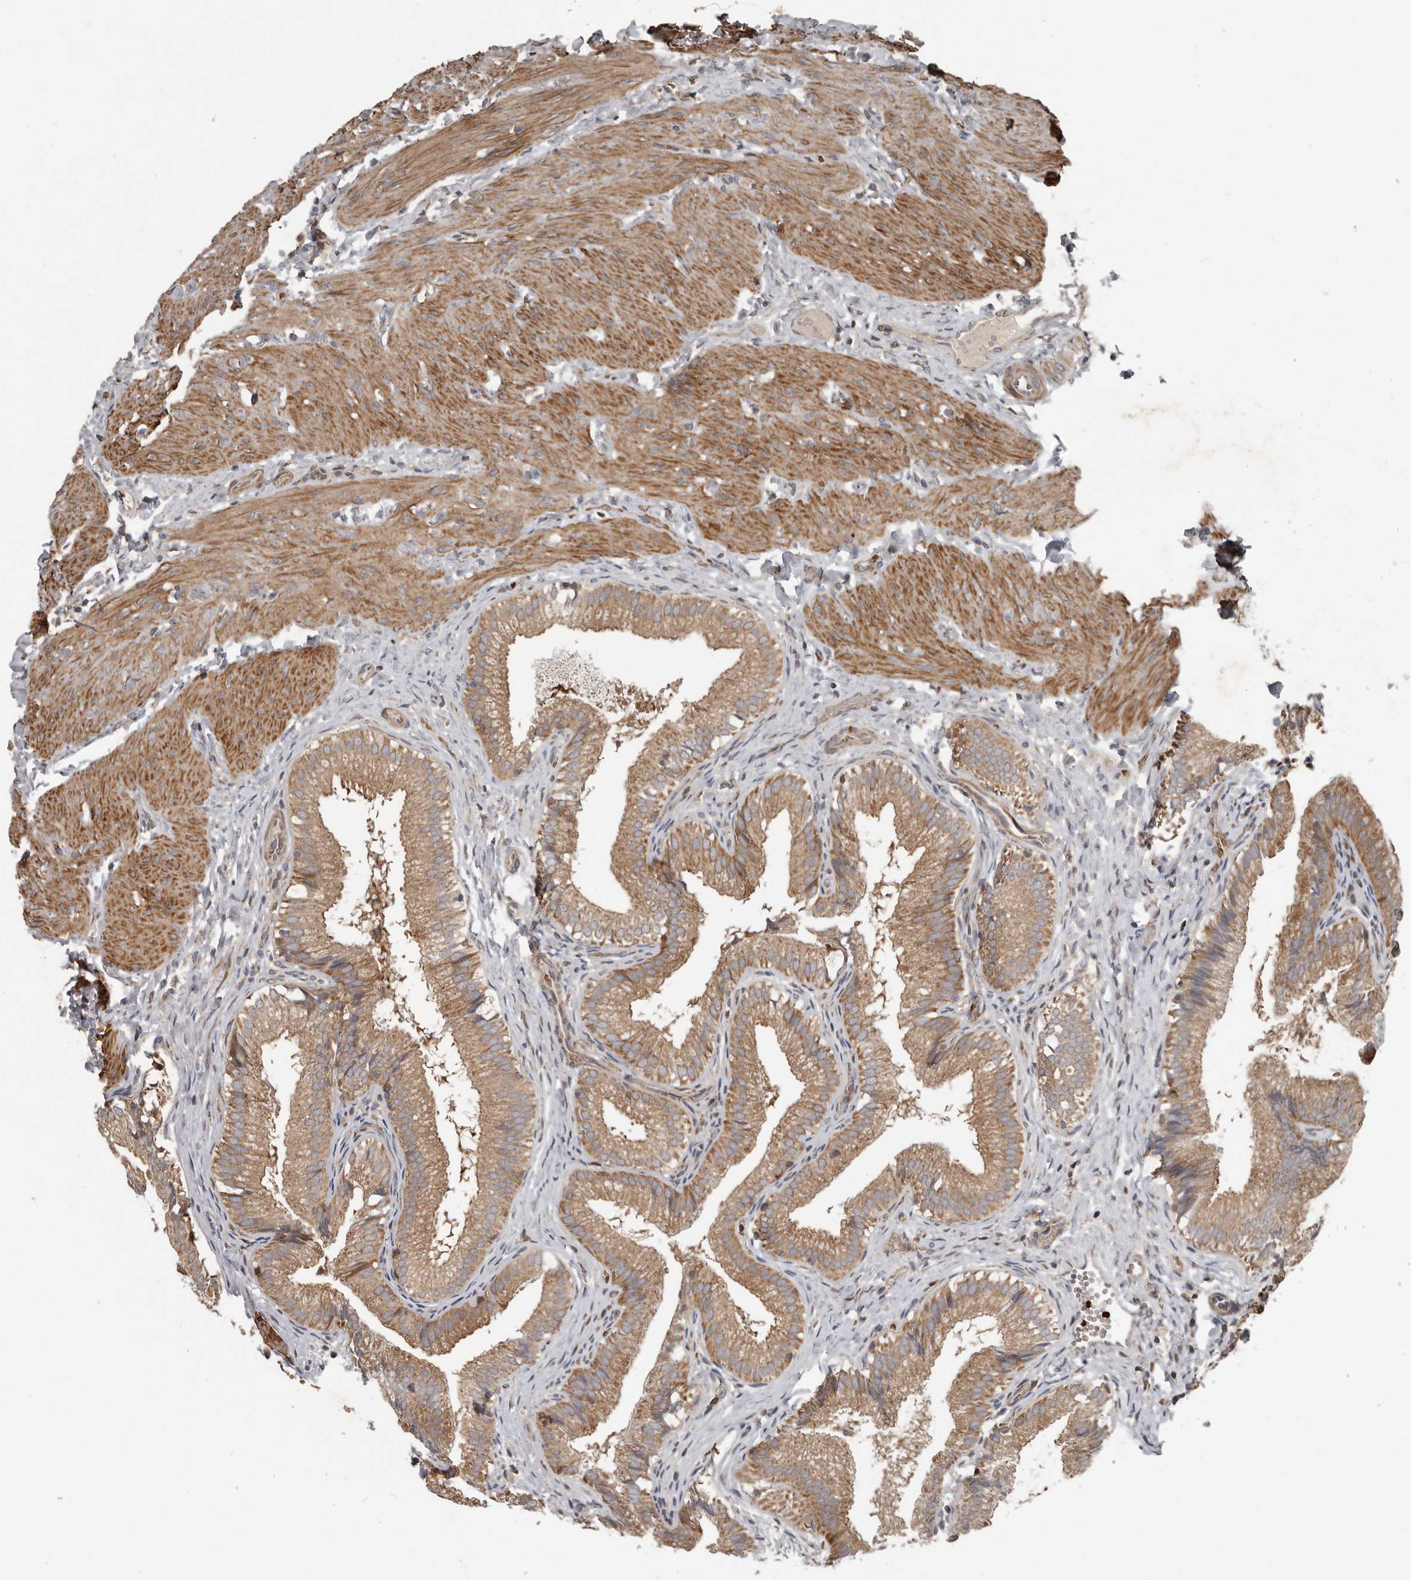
{"staining": {"intensity": "moderate", "quantity": ">75%", "location": "cytoplasmic/membranous"}, "tissue": "gallbladder", "cell_type": "Glandular cells", "image_type": "normal", "snomed": [{"axis": "morphology", "description": "Normal tissue, NOS"}, {"axis": "topography", "description": "Gallbladder"}], "caption": "Immunohistochemistry (IHC) photomicrograph of benign gallbladder stained for a protein (brown), which demonstrates medium levels of moderate cytoplasmic/membranous staining in approximately >75% of glandular cells.", "gene": "FBXO31", "patient": {"sex": "female", "age": 30}}